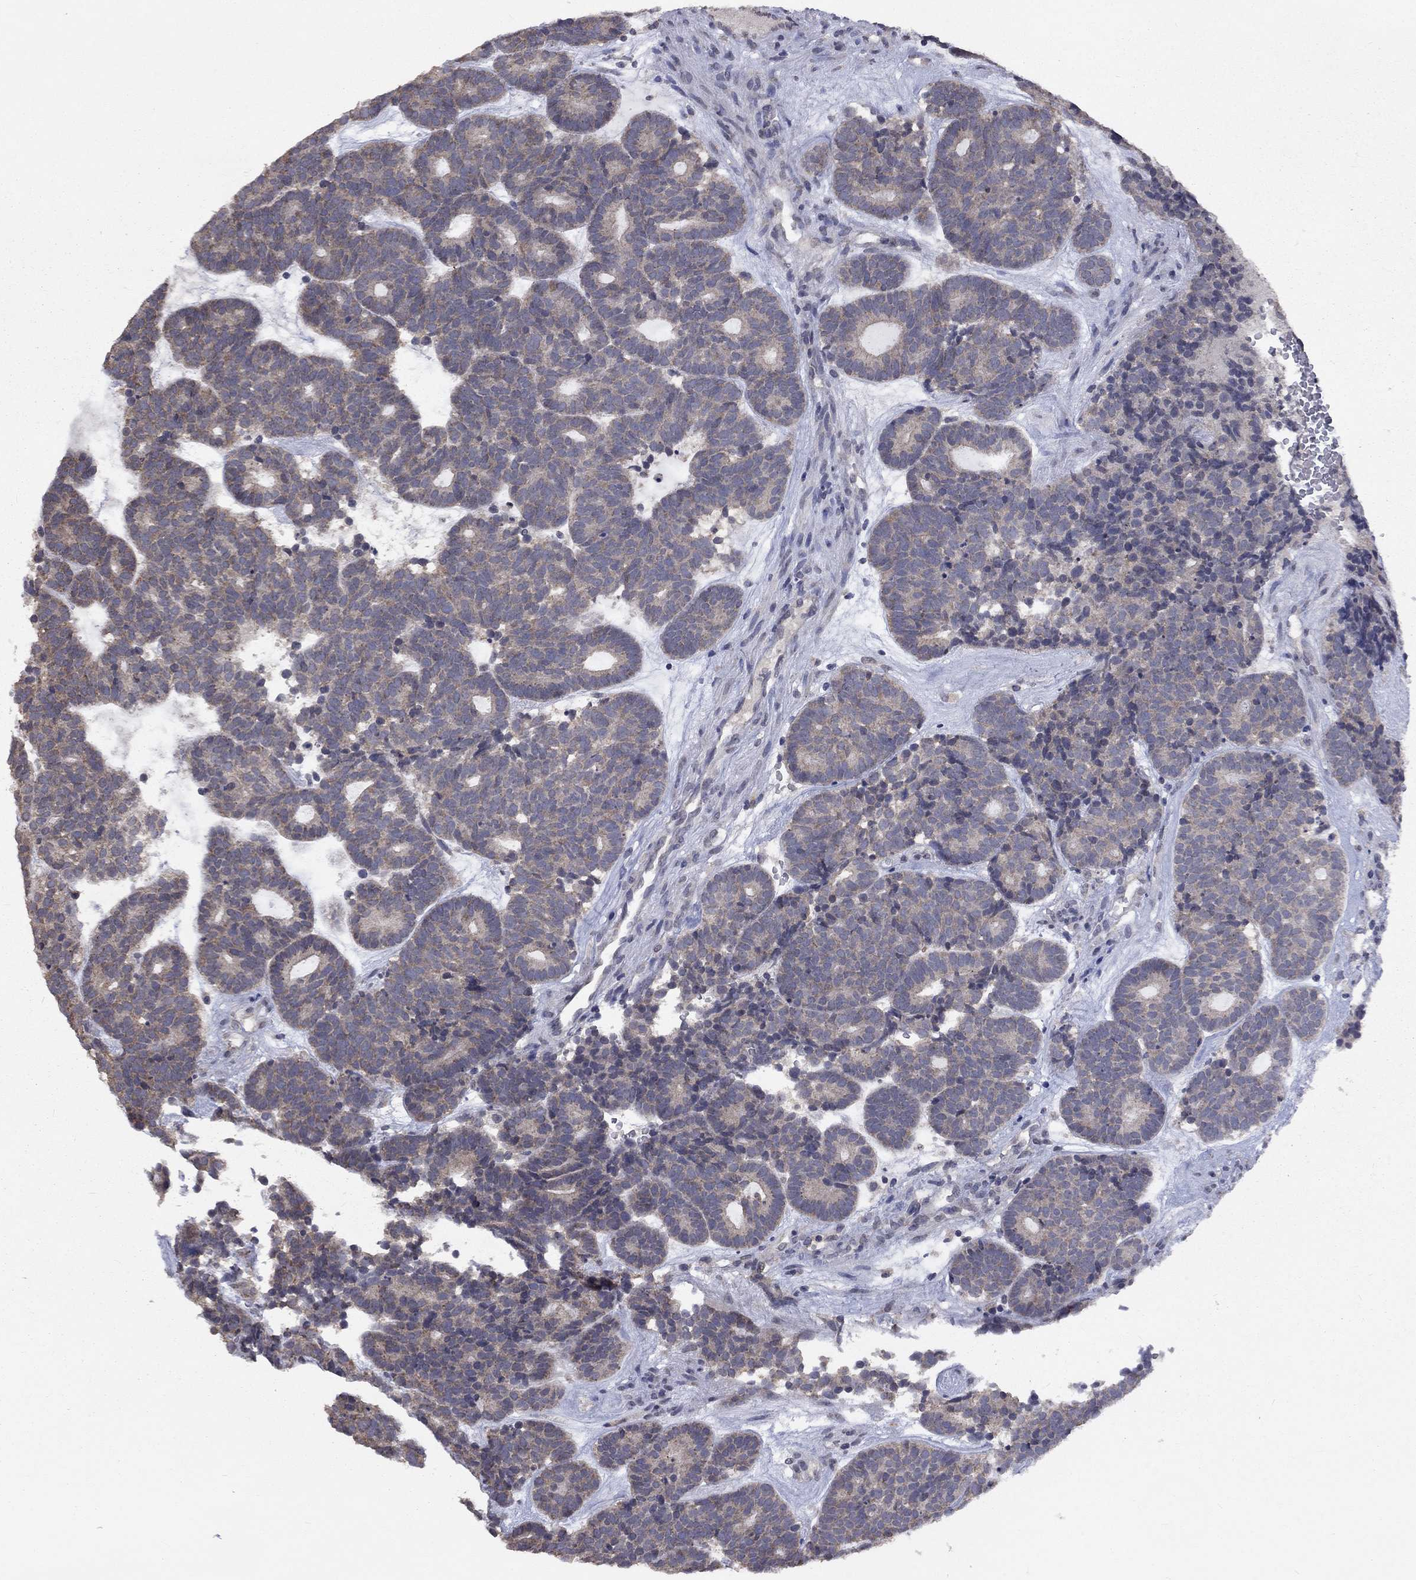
{"staining": {"intensity": "weak", "quantity": "<25%", "location": "cytoplasmic/membranous"}, "tissue": "head and neck cancer", "cell_type": "Tumor cells", "image_type": "cancer", "snomed": [{"axis": "morphology", "description": "Adenocarcinoma, NOS"}, {"axis": "topography", "description": "Head-Neck"}], "caption": "The photomicrograph exhibits no significant positivity in tumor cells of adenocarcinoma (head and neck).", "gene": "SPATA33", "patient": {"sex": "female", "age": 81}}